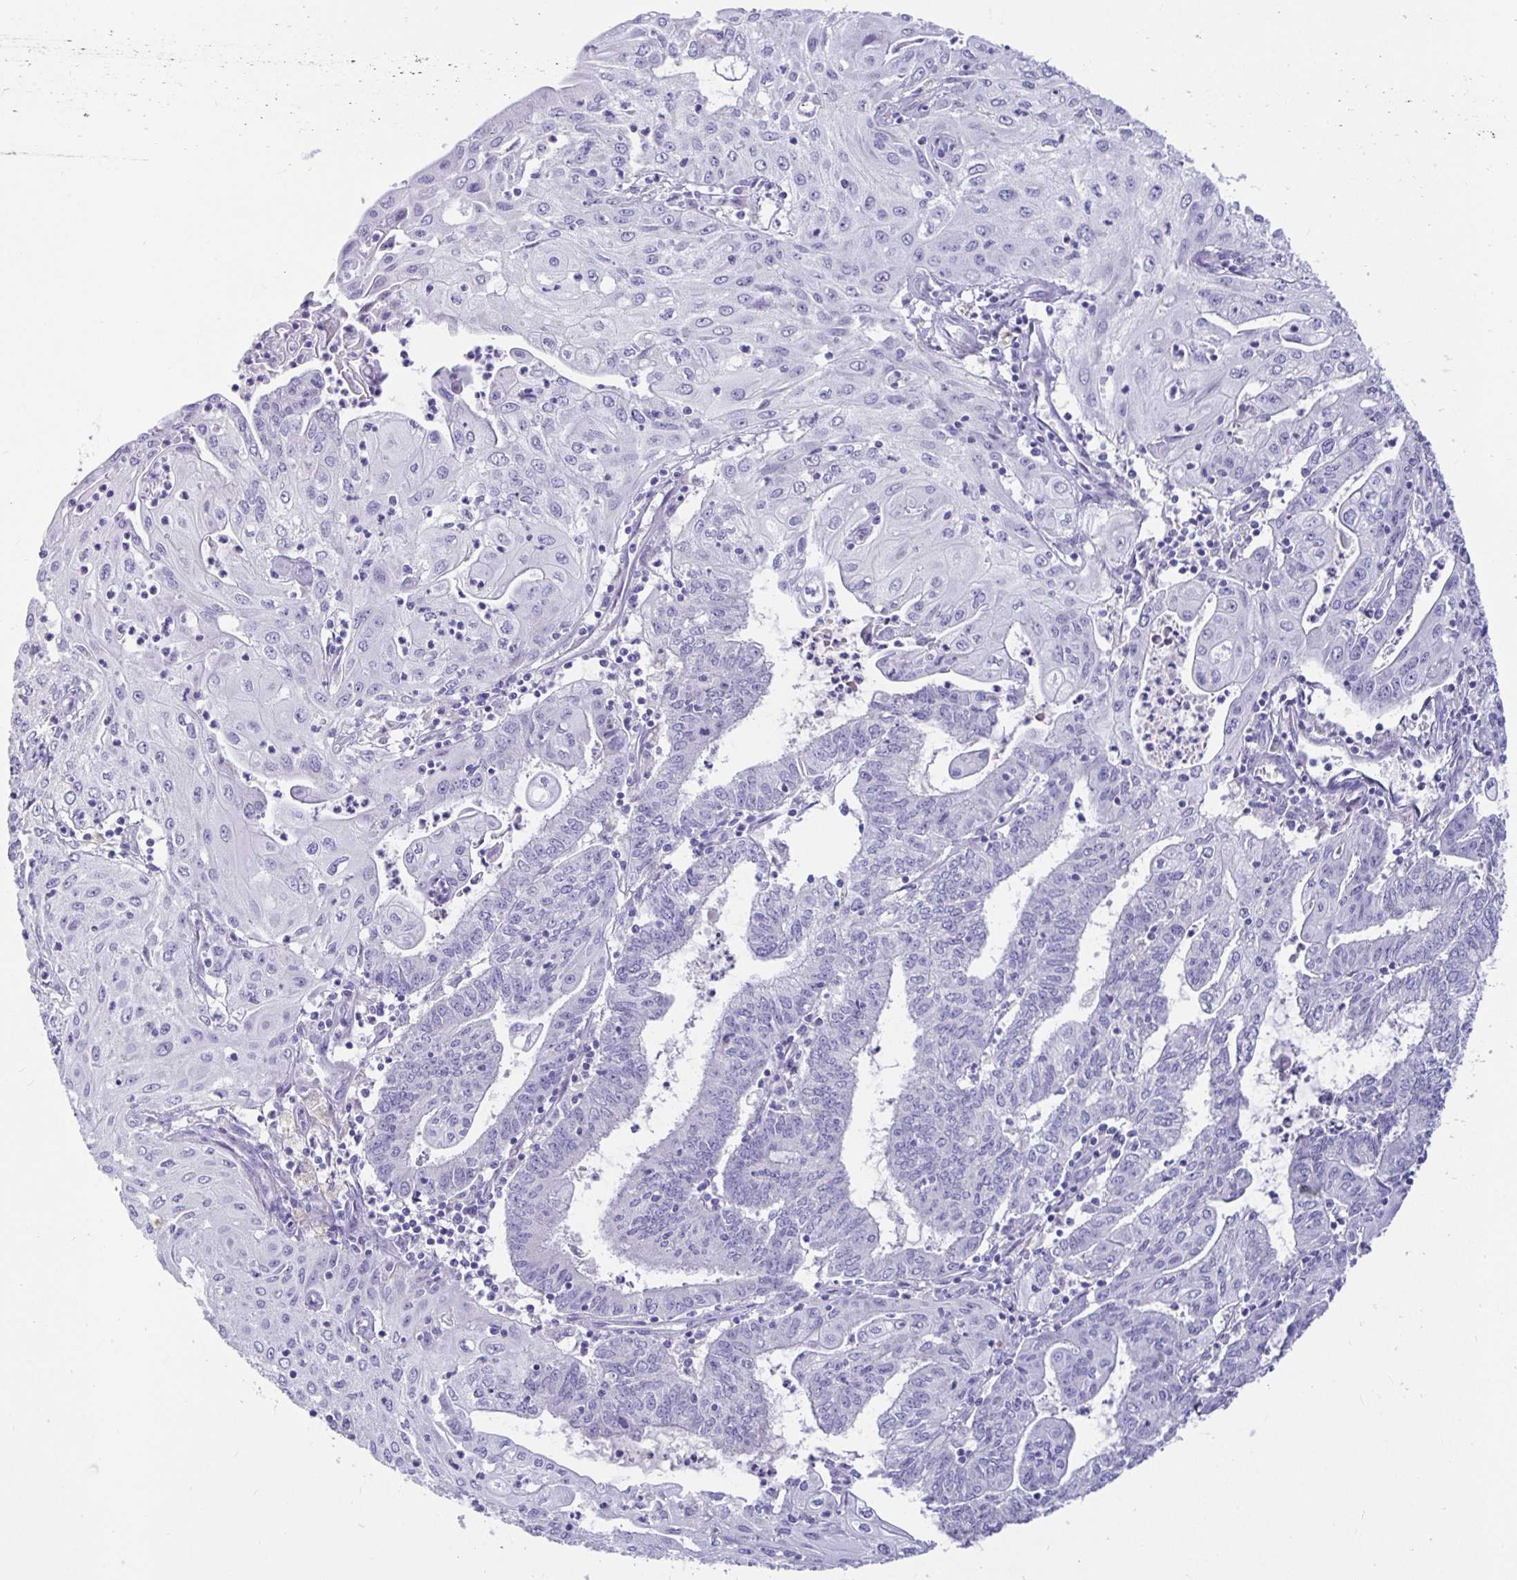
{"staining": {"intensity": "negative", "quantity": "none", "location": "none"}, "tissue": "endometrial cancer", "cell_type": "Tumor cells", "image_type": "cancer", "snomed": [{"axis": "morphology", "description": "Adenocarcinoma, NOS"}, {"axis": "topography", "description": "Endometrium"}], "caption": "Immunohistochemistry histopathology image of human endometrial cancer (adenocarcinoma) stained for a protein (brown), which reveals no positivity in tumor cells.", "gene": "TPTE", "patient": {"sex": "female", "age": 61}}